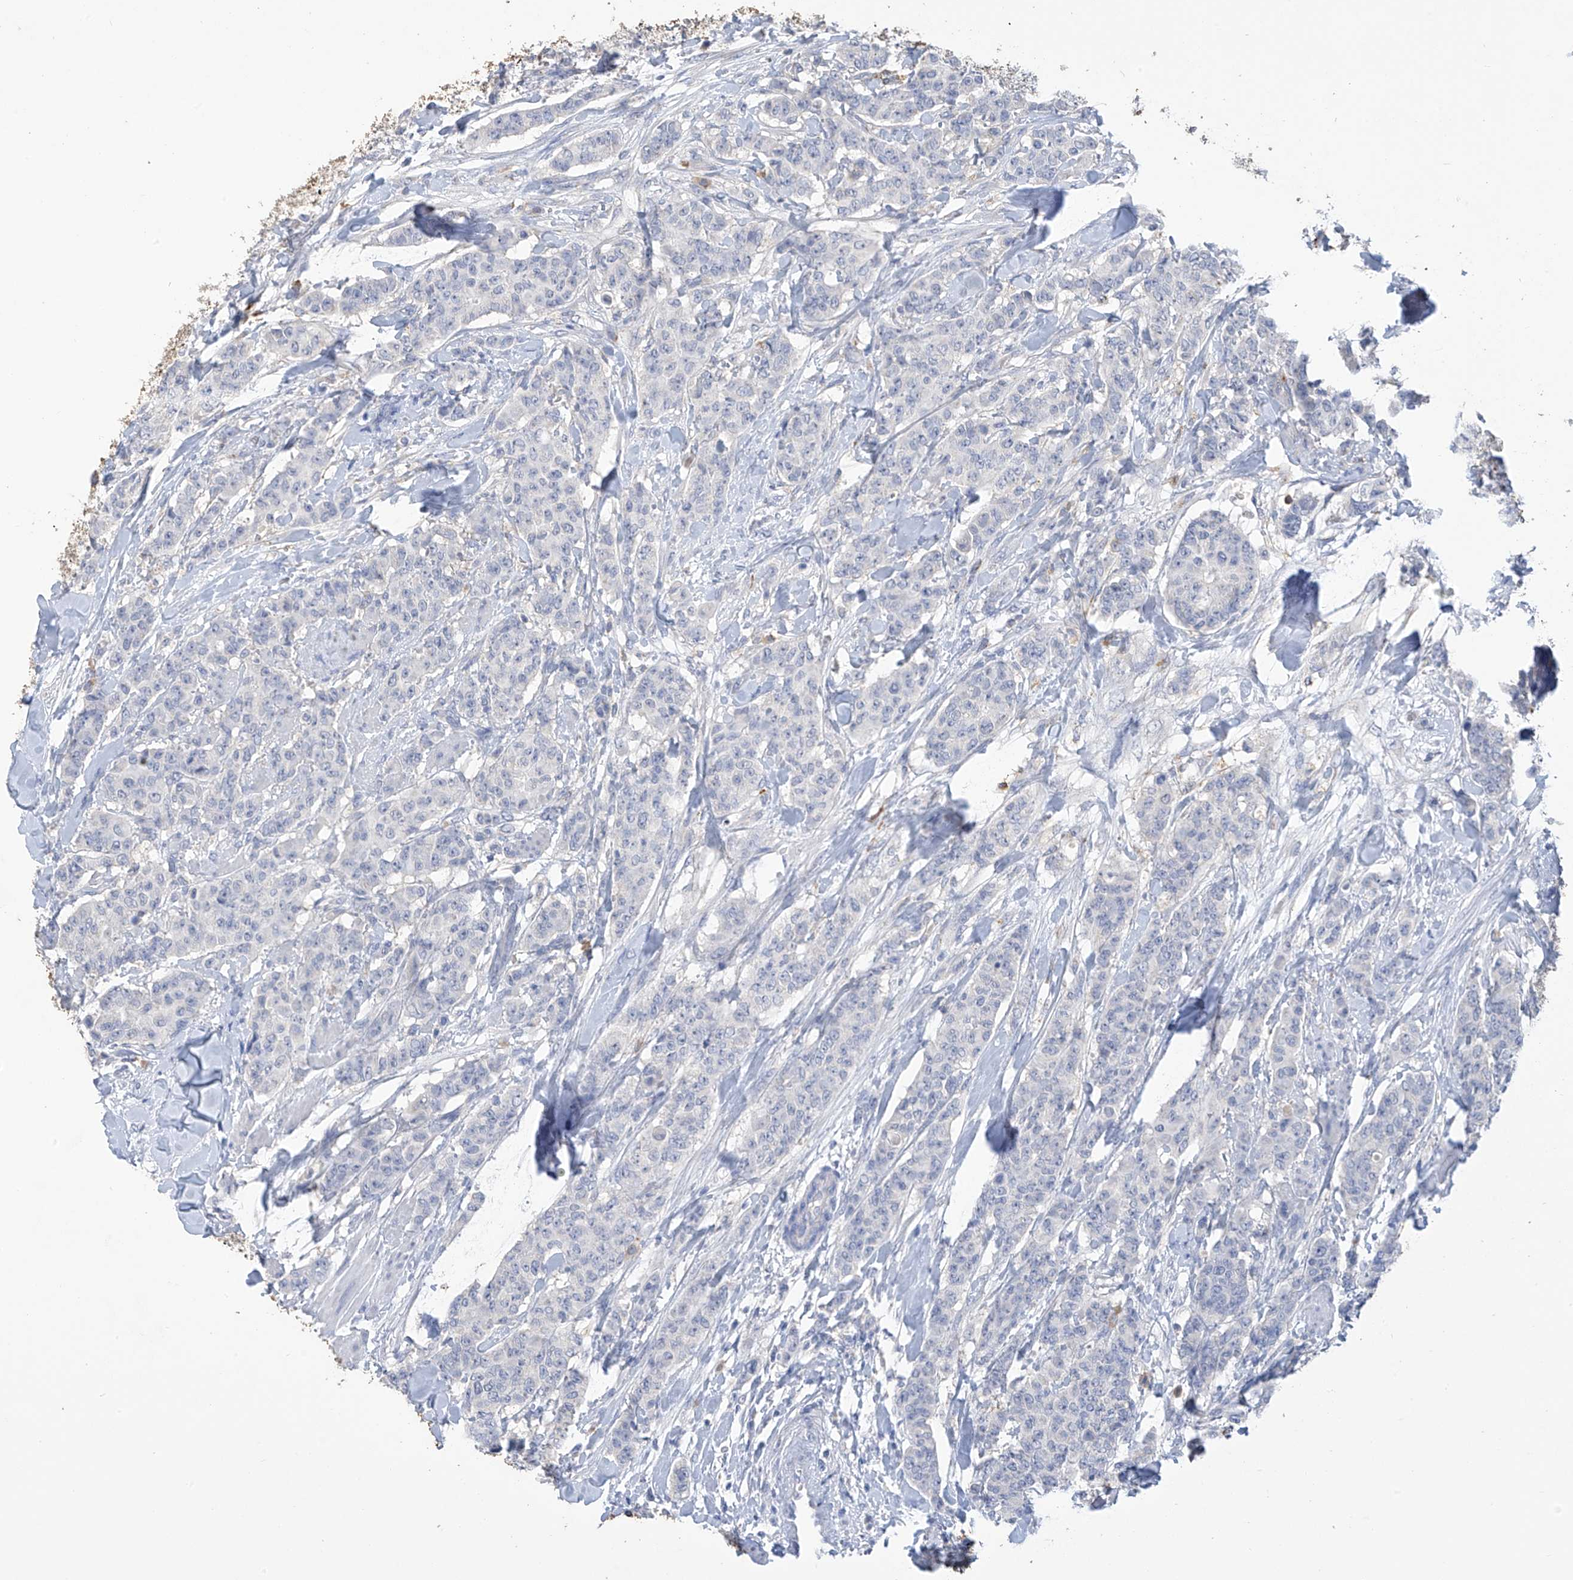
{"staining": {"intensity": "negative", "quantity": "none", "location": "none"}, "tissue": "breast cancer", "cell_type": "Tumor cells", "image_type": "cancer", "snomed": [{"axis": "morphology", "description": "Duct carcinoma"}, {"axis": "topography", "description": "Breast"}], "caption": "High magnification brightfield microscopy of breast cancer (invasive ductal carcinoma) stained with DAB (3,3'-diaminobenzidine) (brown) and counterstained with hematoxylin (blue): tumor cells show no significant expression.", "gene": "OGT", "patient": {"sex": "female", "age": 40}}